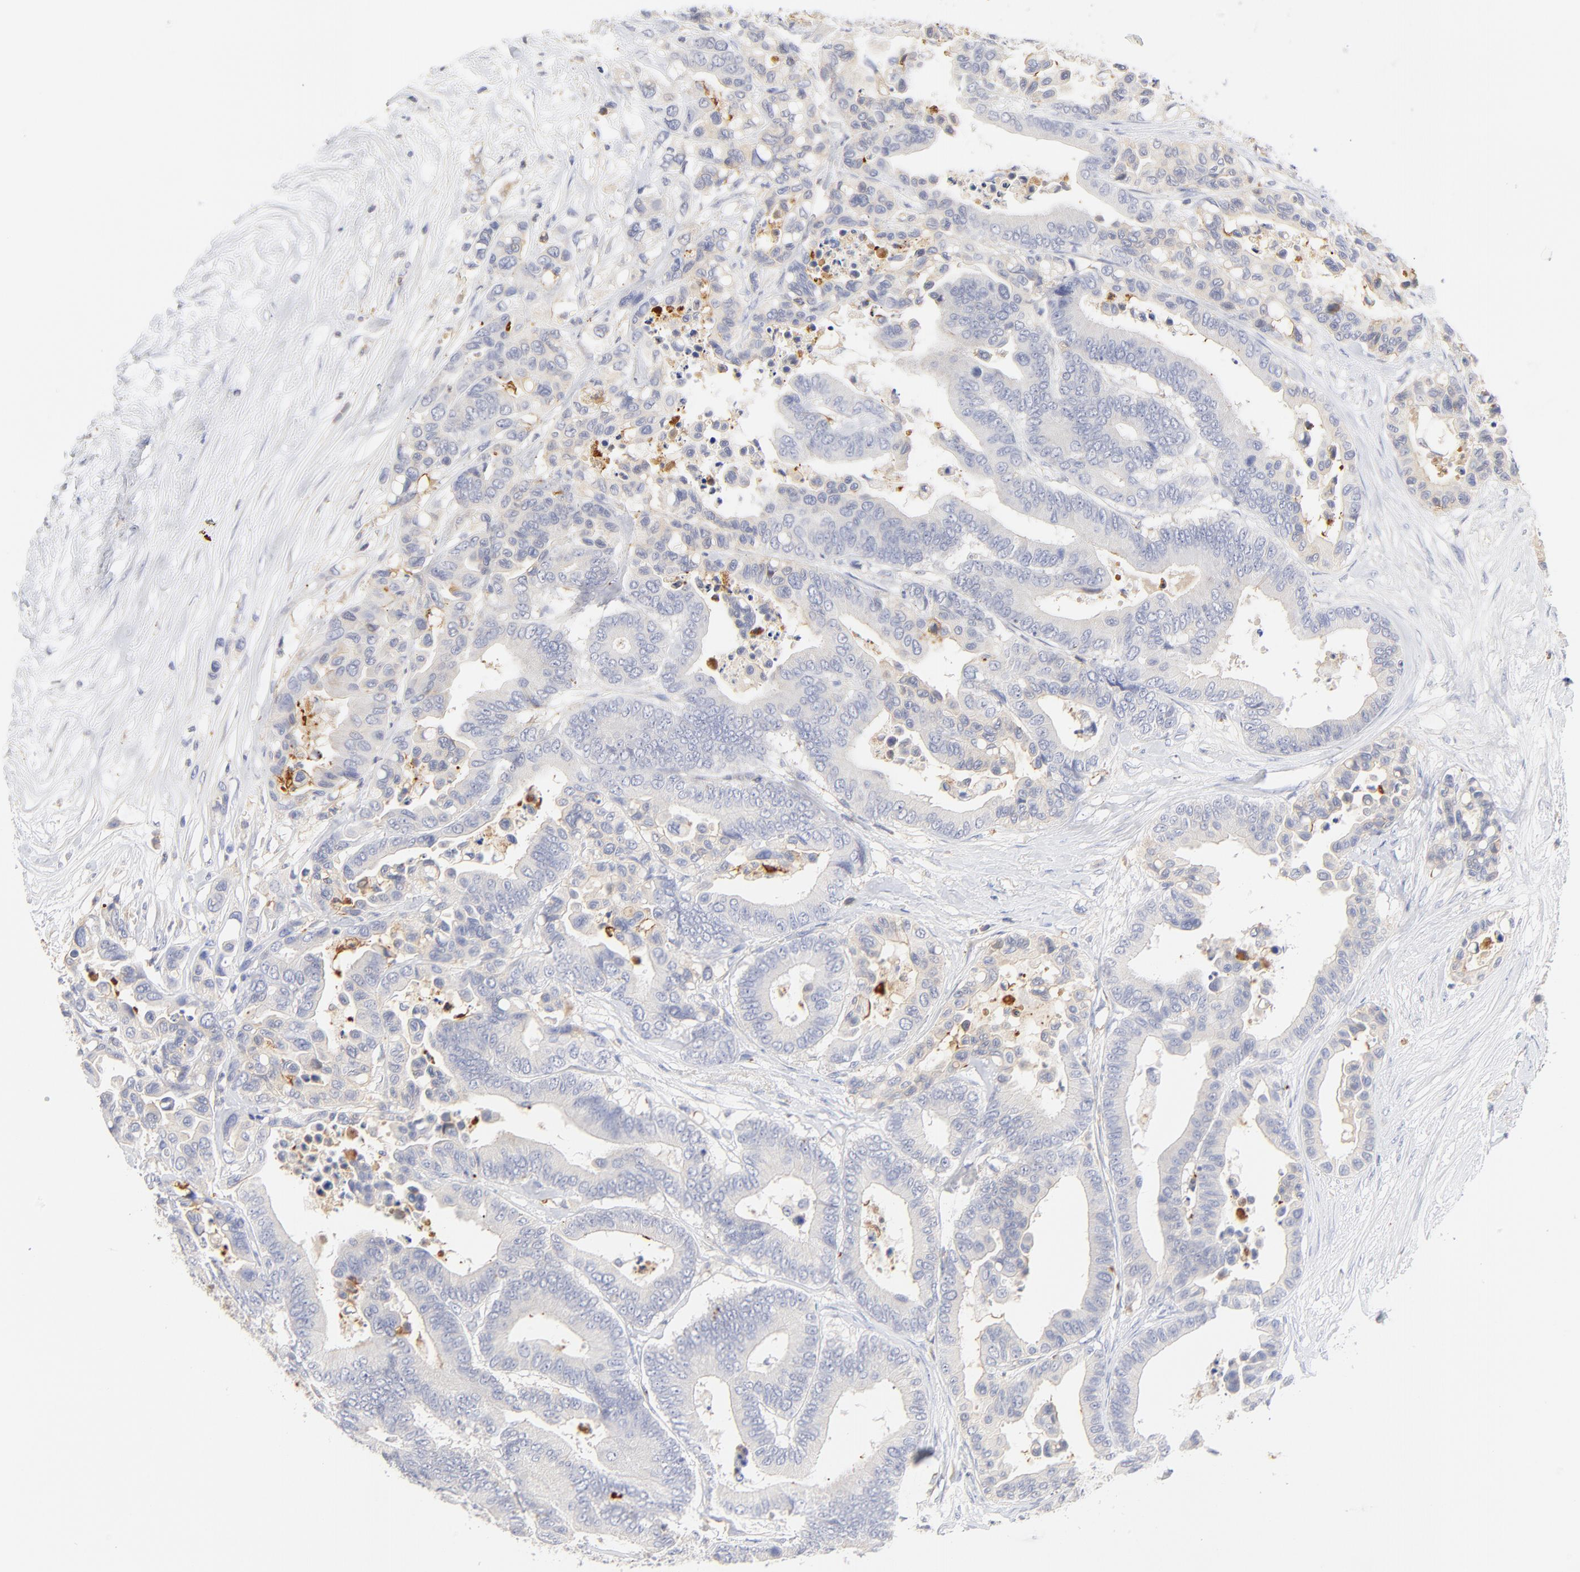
{"staining": {"intensity": "weak", "quantity": "<25%", "location": "cytoplasmic/membranous"}, "tissue": "colorectal cancer", "cell_type": "Tumor cells", "image_type": "cancer", "snomed": [{"axis": "morphology", "description": "Adenocarcinoma, NOS"}, {"axis": "topography", "description": "Colon"}], "caption": "An IHC histopathology image of colorectal cancer is shown. There is no staining in tumor cells of colorectal cancer. Brightfield microscopy of immunohistochemistry (IHC) stained with DAB (brown) and hematoxylin (blue), captured at high magnification.", "gene": "MDGA2", "patient": {"sex": "male", "age": 82}}